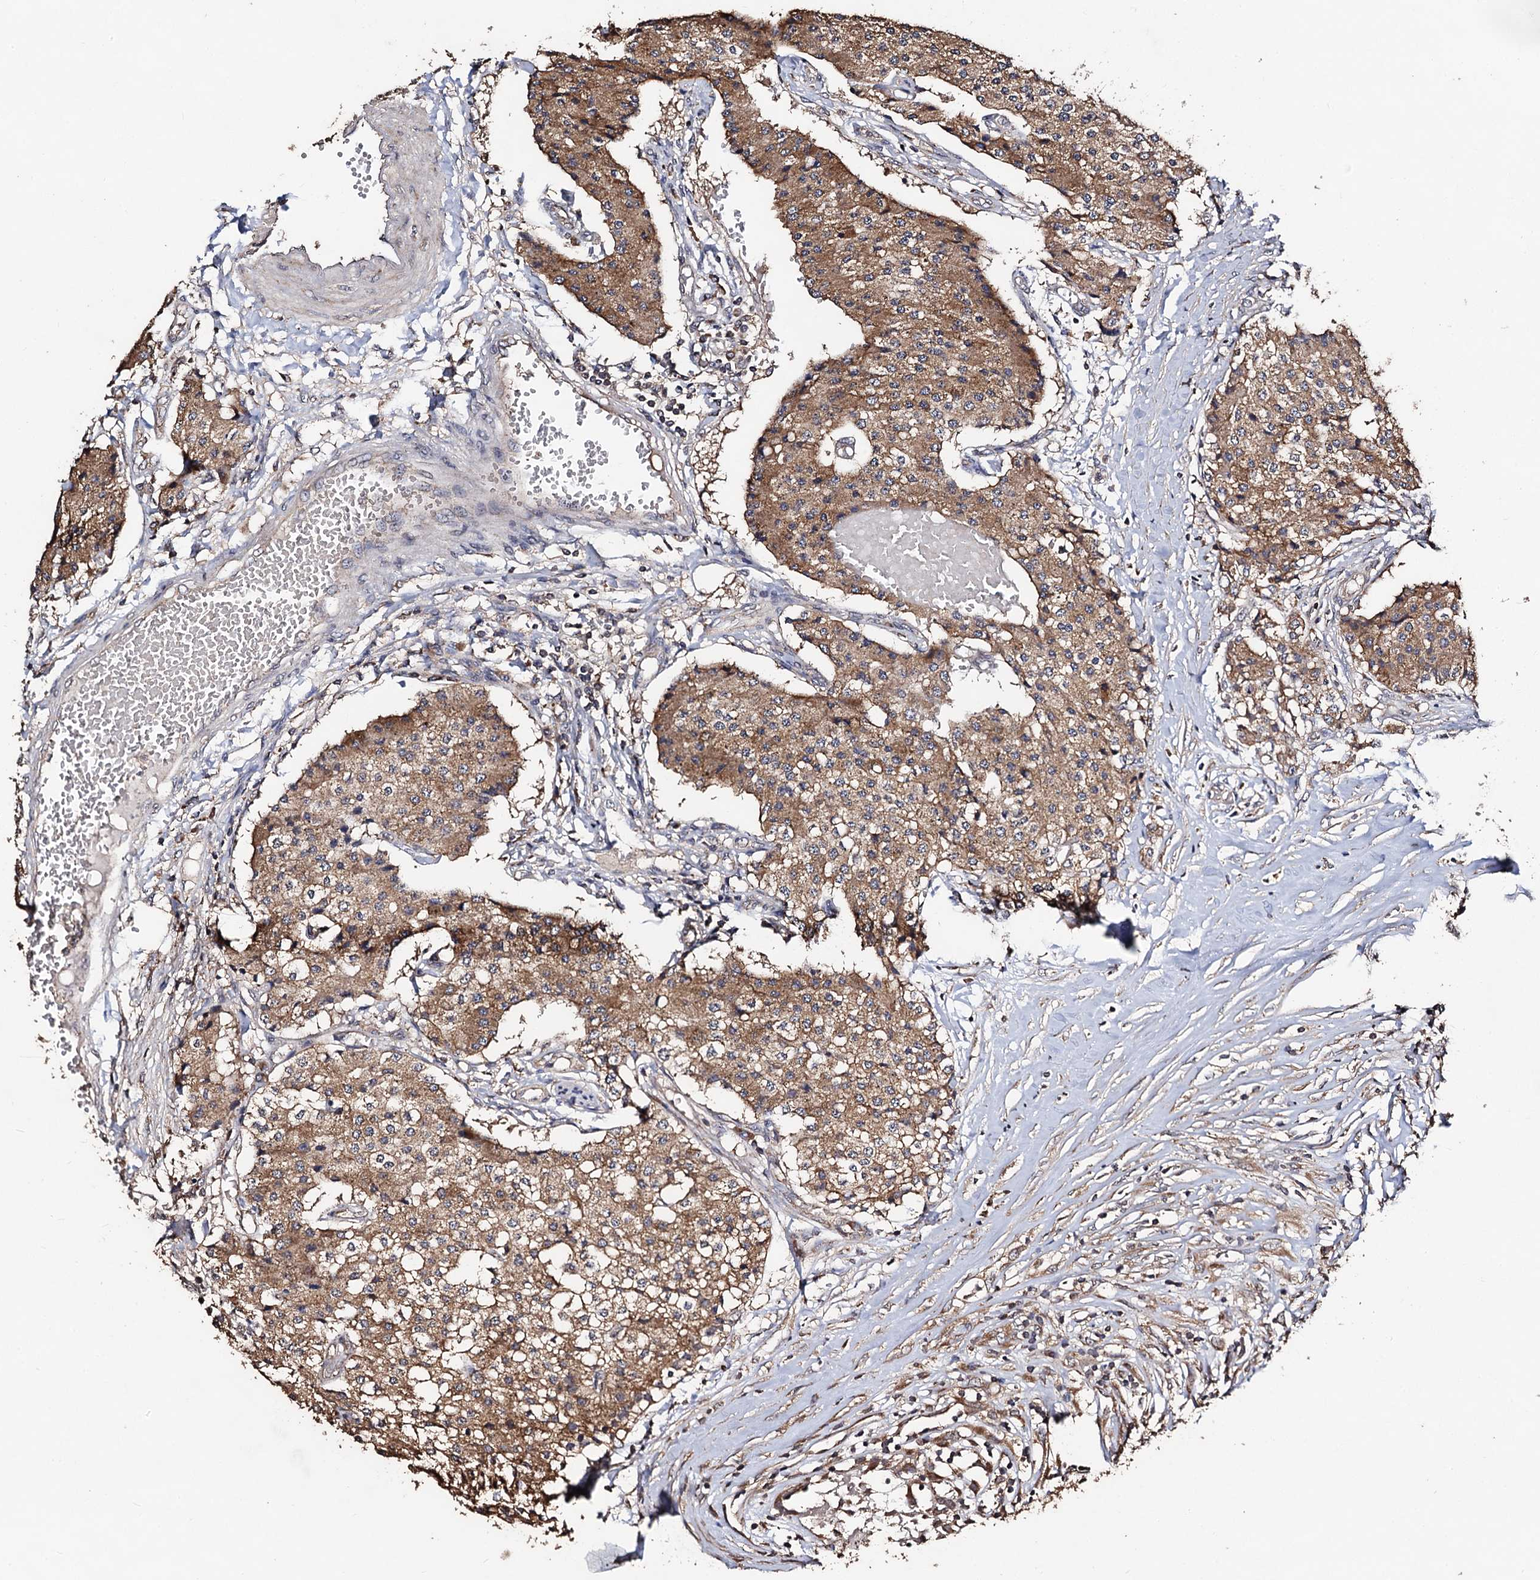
{"staining": {"intensity": "moderate", "quantity": ">75%", "location": "cytoplasmic/membranous"}, "tissue": "carcinoid", "cell_type": "Tumor cells", "image_type": "cancer", "snomed": [{"axis": "morphology", "description": "Carcinoid, malignant, NOS"}, {"axis": "topography", "description": "Colon"}], "caption": "Tumor cells reveal medium levels of moderate cytoplasmic/membranous staining in approximately >75% of cells in carcinoid (malignant). The staining was performed using DAB (3,3'-diaminobenzidine) to visualize the protein expression in brown, while the nuclei were stained in blue with hematoxylin (Magnification: 20x).", "gene": "PPTC7", "patient": {"sex": "female", "age": 52}}